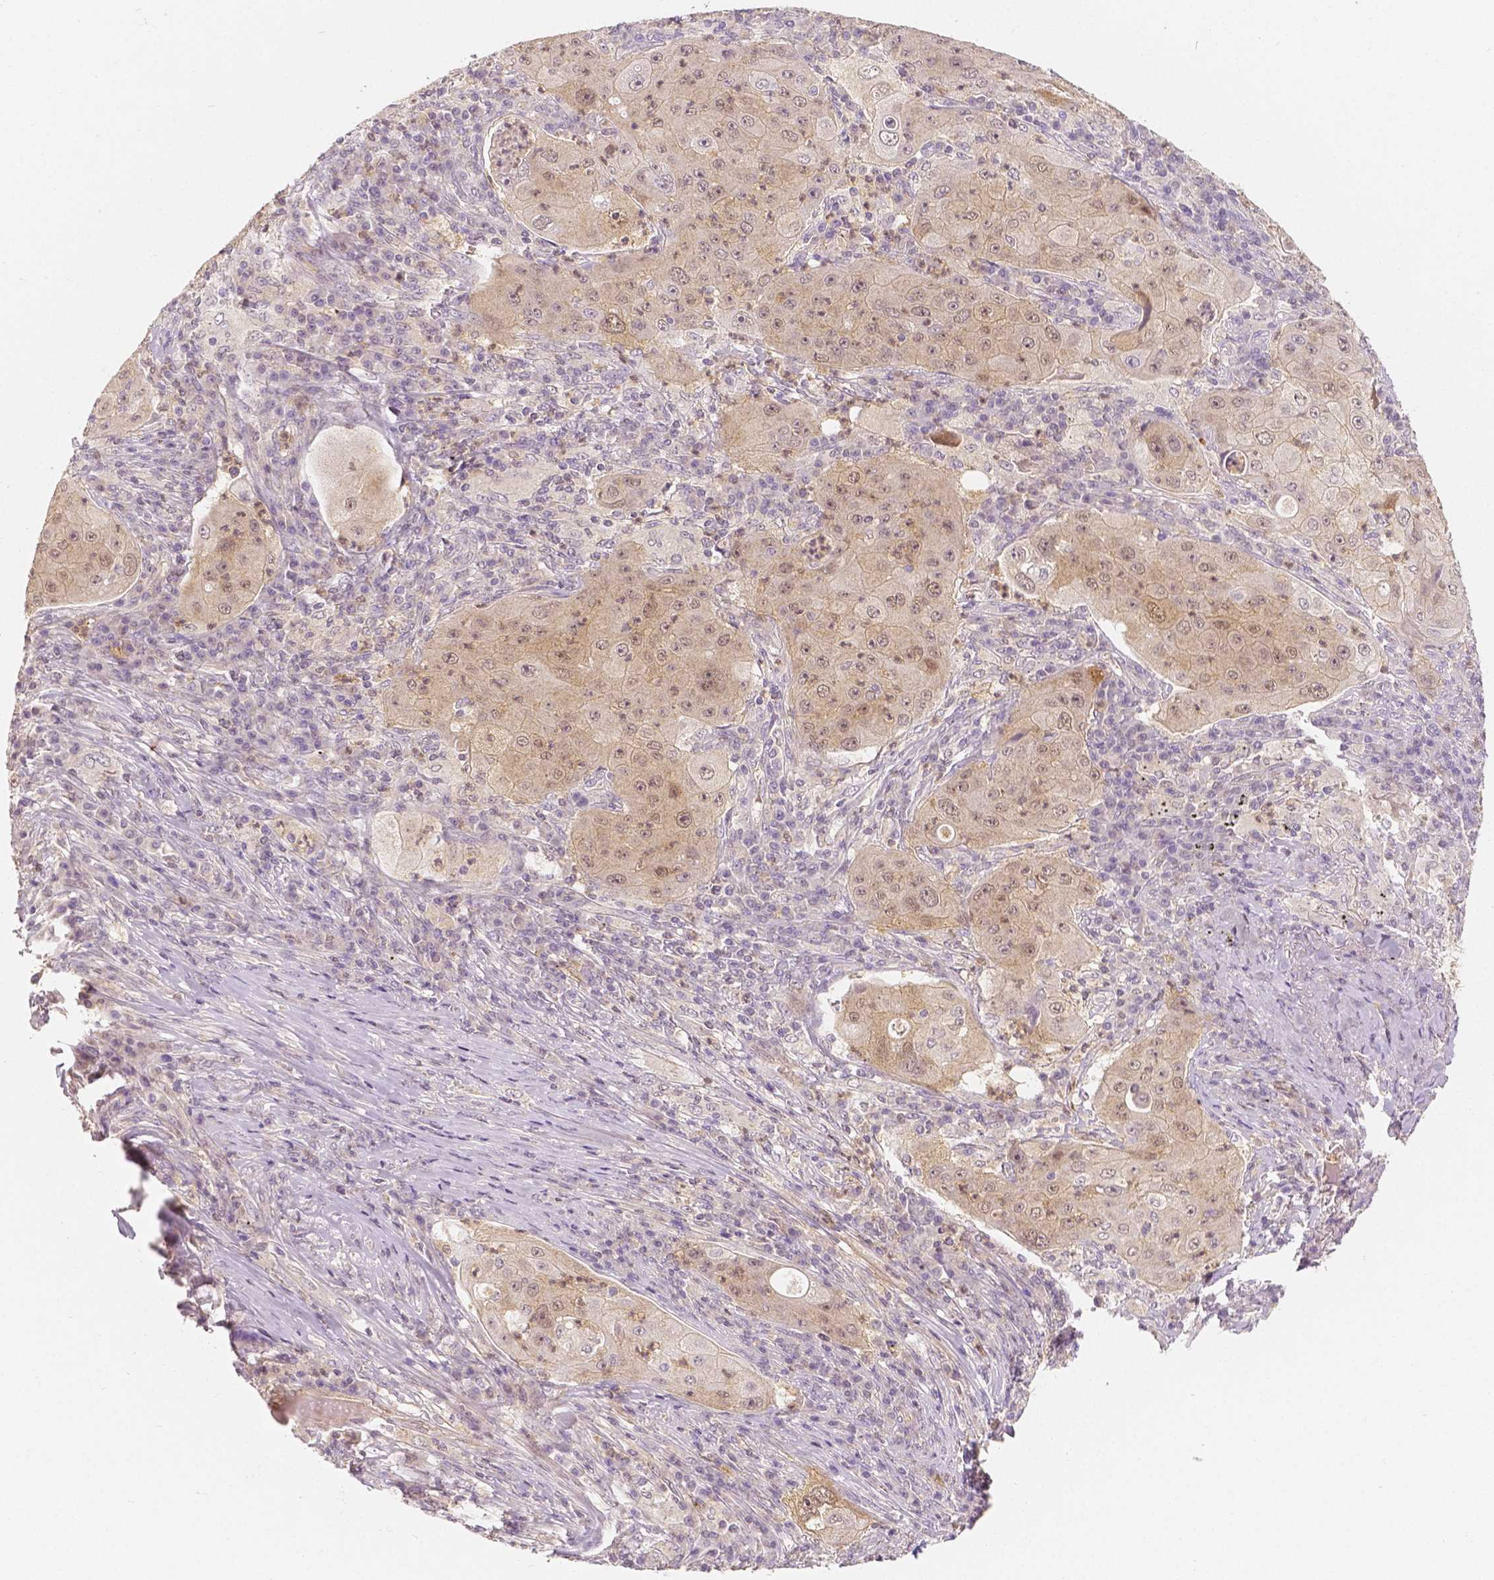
{"staining": {"intensity": "weak", "quantity": ">75%", "location": "nuclear"}, "tissue": "lung cancer", "cell_type": "Tumor cells", "image_type": "cancer", "snomed": [{"axis": "morphology", "description": "Squamous cell carcinoma, NOS"}, {"axis": "topography", "description": "Lung"}], "caption": "The photomicrograph shows staining of lung squamous cell carcinoma, revealing weak nuclear protein positivity (brown color) within tumor cells.", "gene": "NAPRT", "patient": {"sex": "female", "age": 59}}